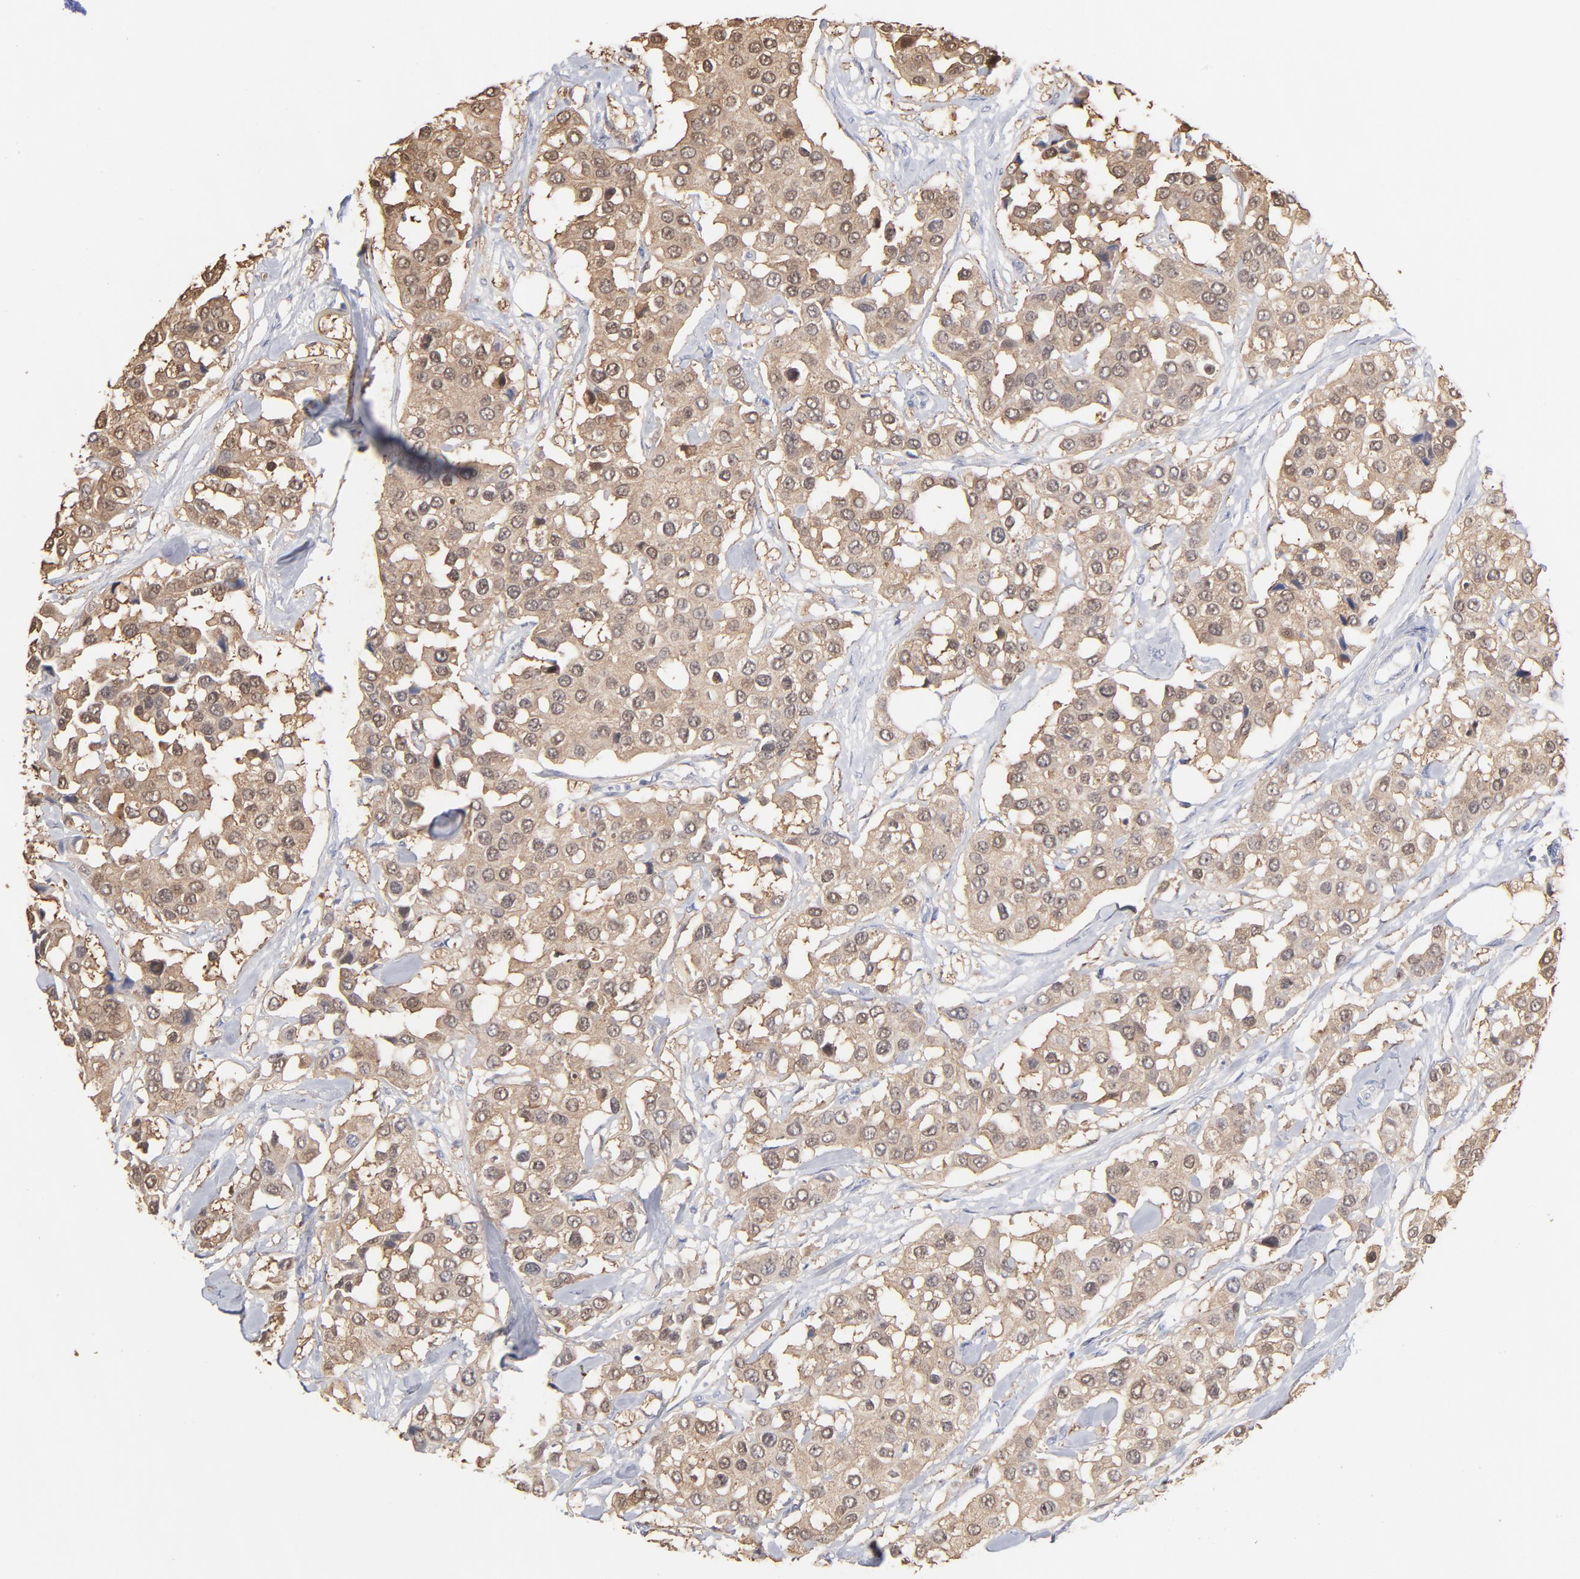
{"staining": {"intensity": "moderate", "quantity": ">75%", "location": "cytoplasmic/membranous"}, "tissue": "breast cancer", "cell_type": "Tumor cells", "image_type": "cancer", "snomed": [{"axis": "morphology", "description": "Duct carcinoma"}, {"axis": "topography", "description": "Breast"}], "caption": "DAB (3,3'-diaminobenzidine) immunohistochemical staining of human breast cancer (infiltrating ductal carcinoma) exhibits moderate cytoplasmic/membranous protein expression in about >75% of tumor cells.", "gene": "MIF", "patient": {"sex": "female", "age": 80}}